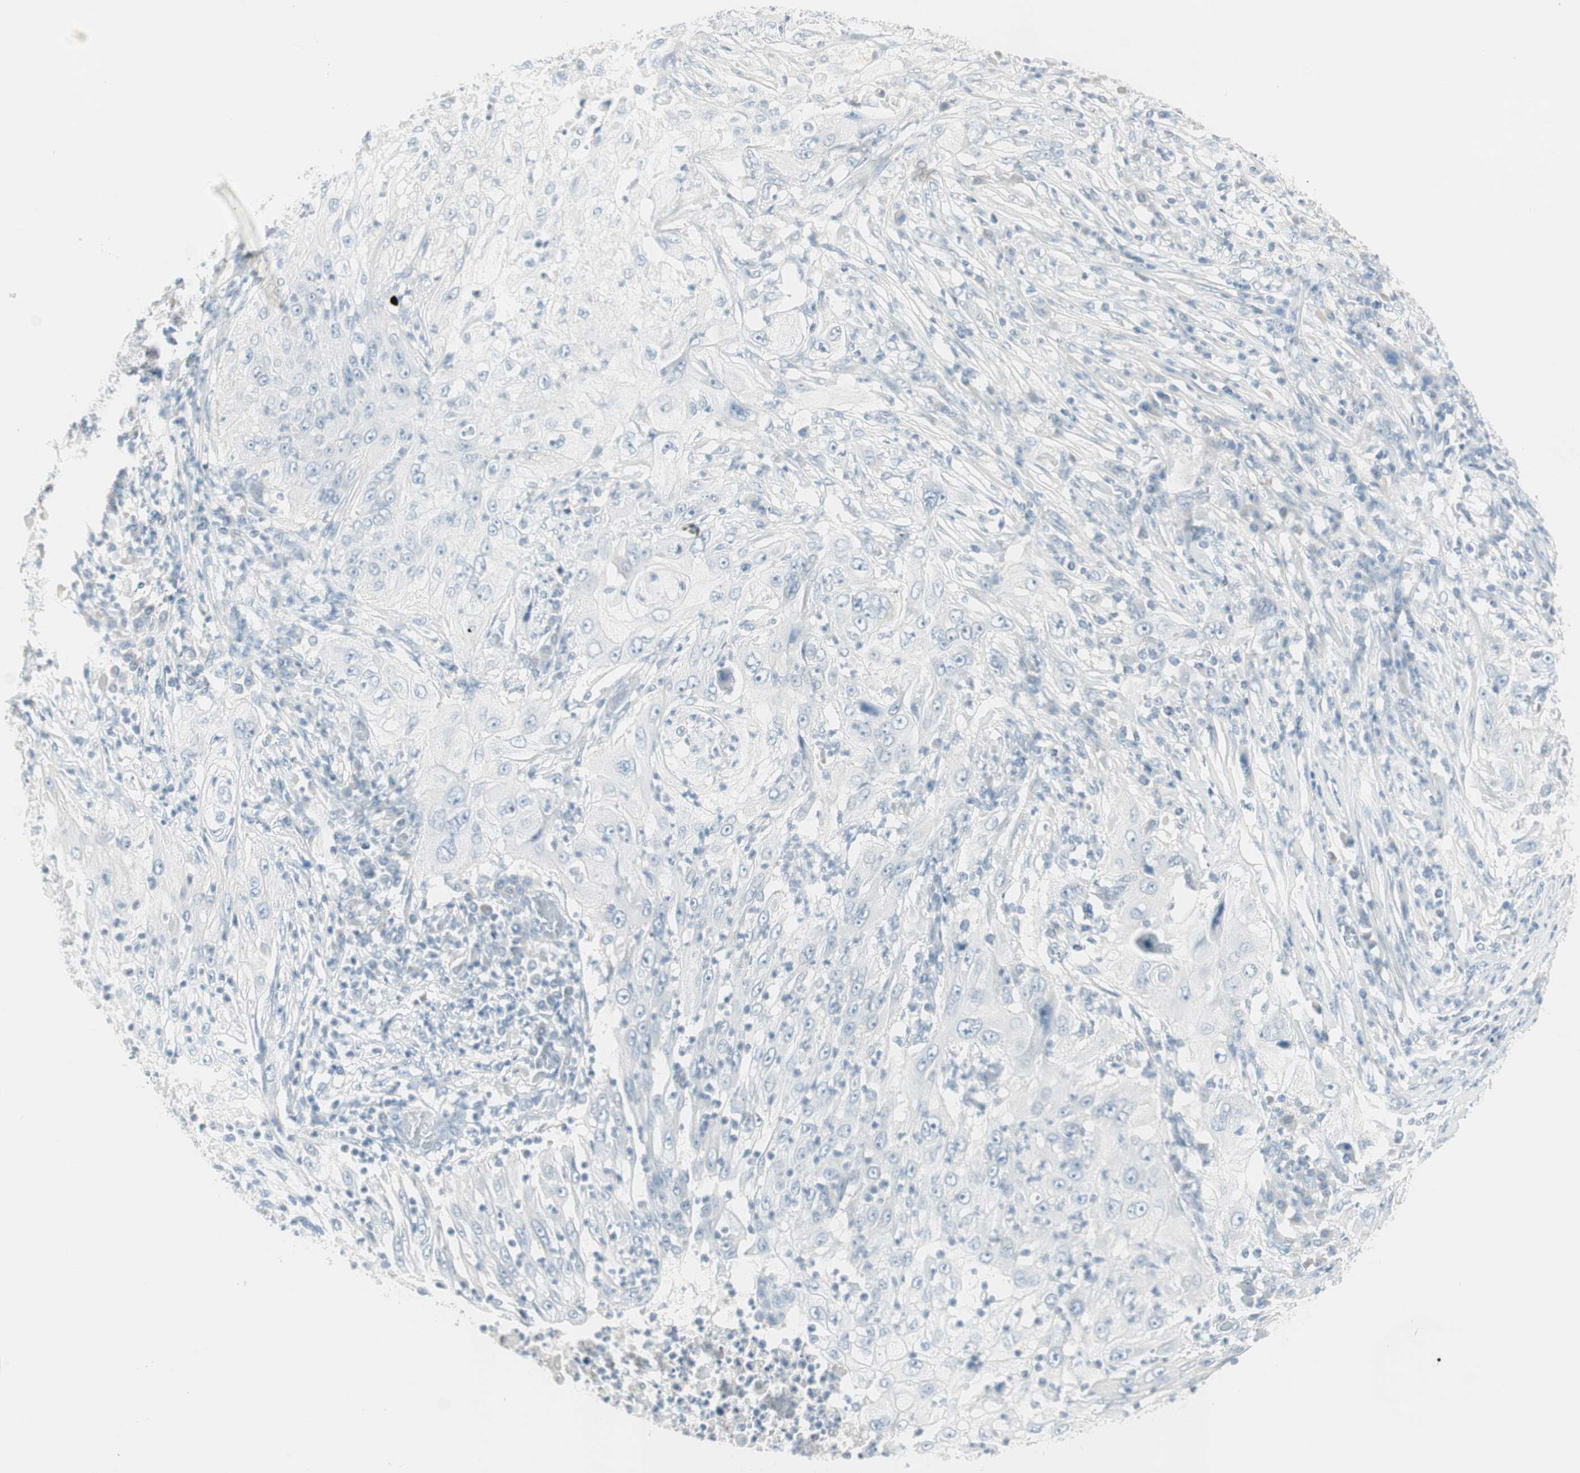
{"staining": {"intensity": "negative", "quantity": "none", "location": "none"}, "tissue": "lung cancer", "cell_type": "Tumor cells", "image_type": "cancer", "snomed": [{"axis": "morphology", "description": "Inflammation, NOS"}, {"axis": "morphology", "description": "Squamous cell carcinoma, NOS"}, {"axis": "topography", "description": "Lymph node"}, {"axis": "topography", "description": "Soft tissue"}, {"axis": "topography", "description": "Lung"}], "caption": "Tumor cells are negative for protein expression in human lung squamous cell carcinoma.", "gene": "ITLN2", "patient": {"sex": "male", "age": 66}}